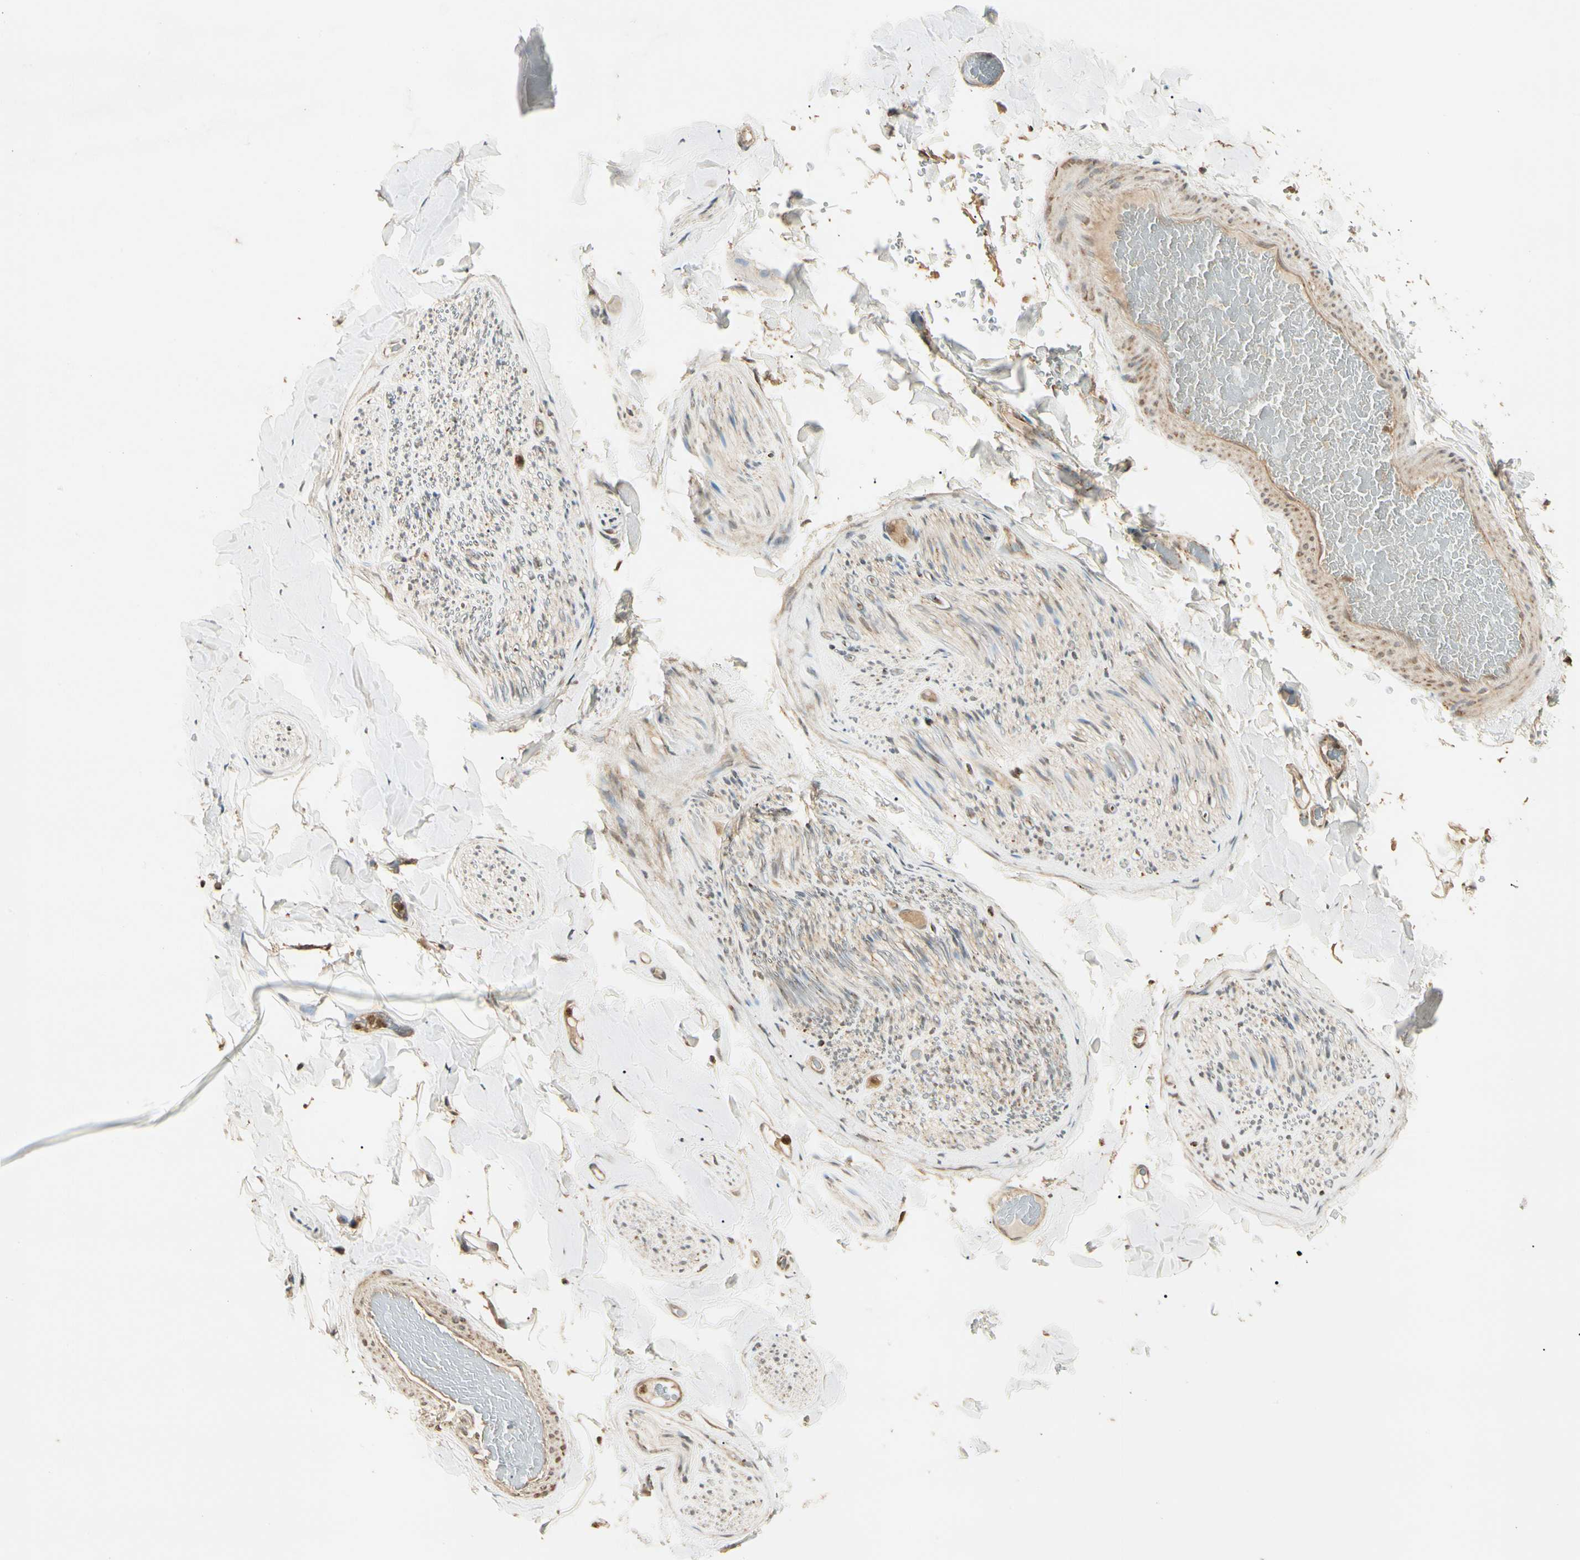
{"staining": {"intensity": "negative", "quantity": "none", "location": "none"}, "tissue": "adipose tissue", "cell_type": "Adipocytes", "image_type": "normal", "snomed": [{"axis": "morphology", "description": "Normal tissue, NOS"}, {"axis": "topography", "description": "Peripheral nerve tissue"}], "caption": "A micrograph of human adipose tissue is negative for staining in adipocytes. Brightfield microscopy of IHC stained with DAB (brown) and hematoxylin (blue), captured at high magnification.", "gene": "PRDX5", "patient": {"sex": "male", "age": 70}}